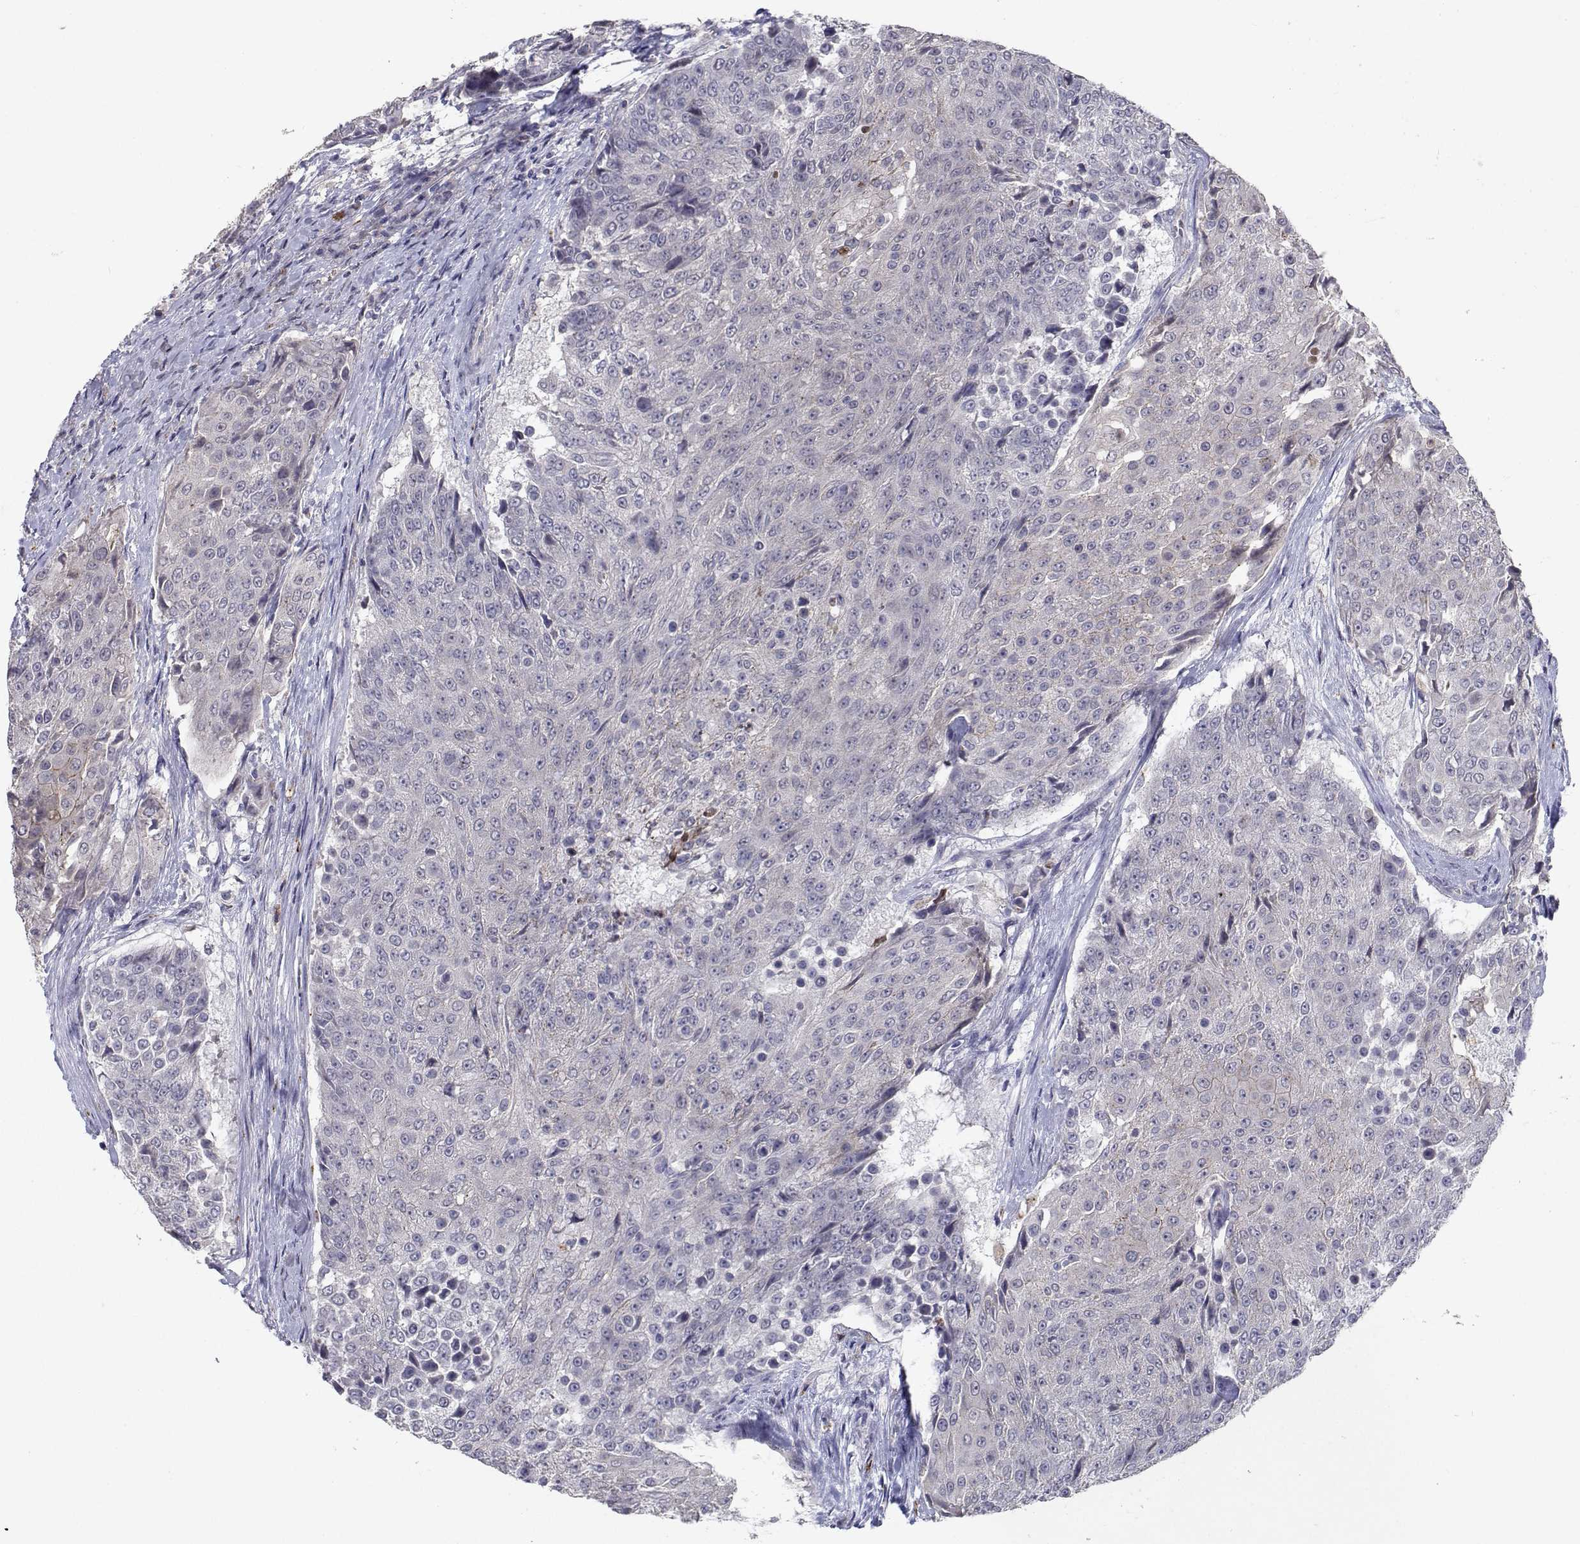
{"staining": {"intensity": "negative", "quantity": "none", "location": "none"}, "tissue": "urothelial cancer", "cell_type": "Tumor cells", "image_type": "cancer", "snomed": [{"axis": "morphology", "description": "Urothelial carcinoma, High grade"}, {"axis": "topography", "description": "Urinary bladder"}], "caption": "Human urothelial cancer stained for a protein using immunohistochemistry demonstrates no positivity in tumor cells.", "gene": "RBPJL", "patient": {"sex": "female", "age": 63}}